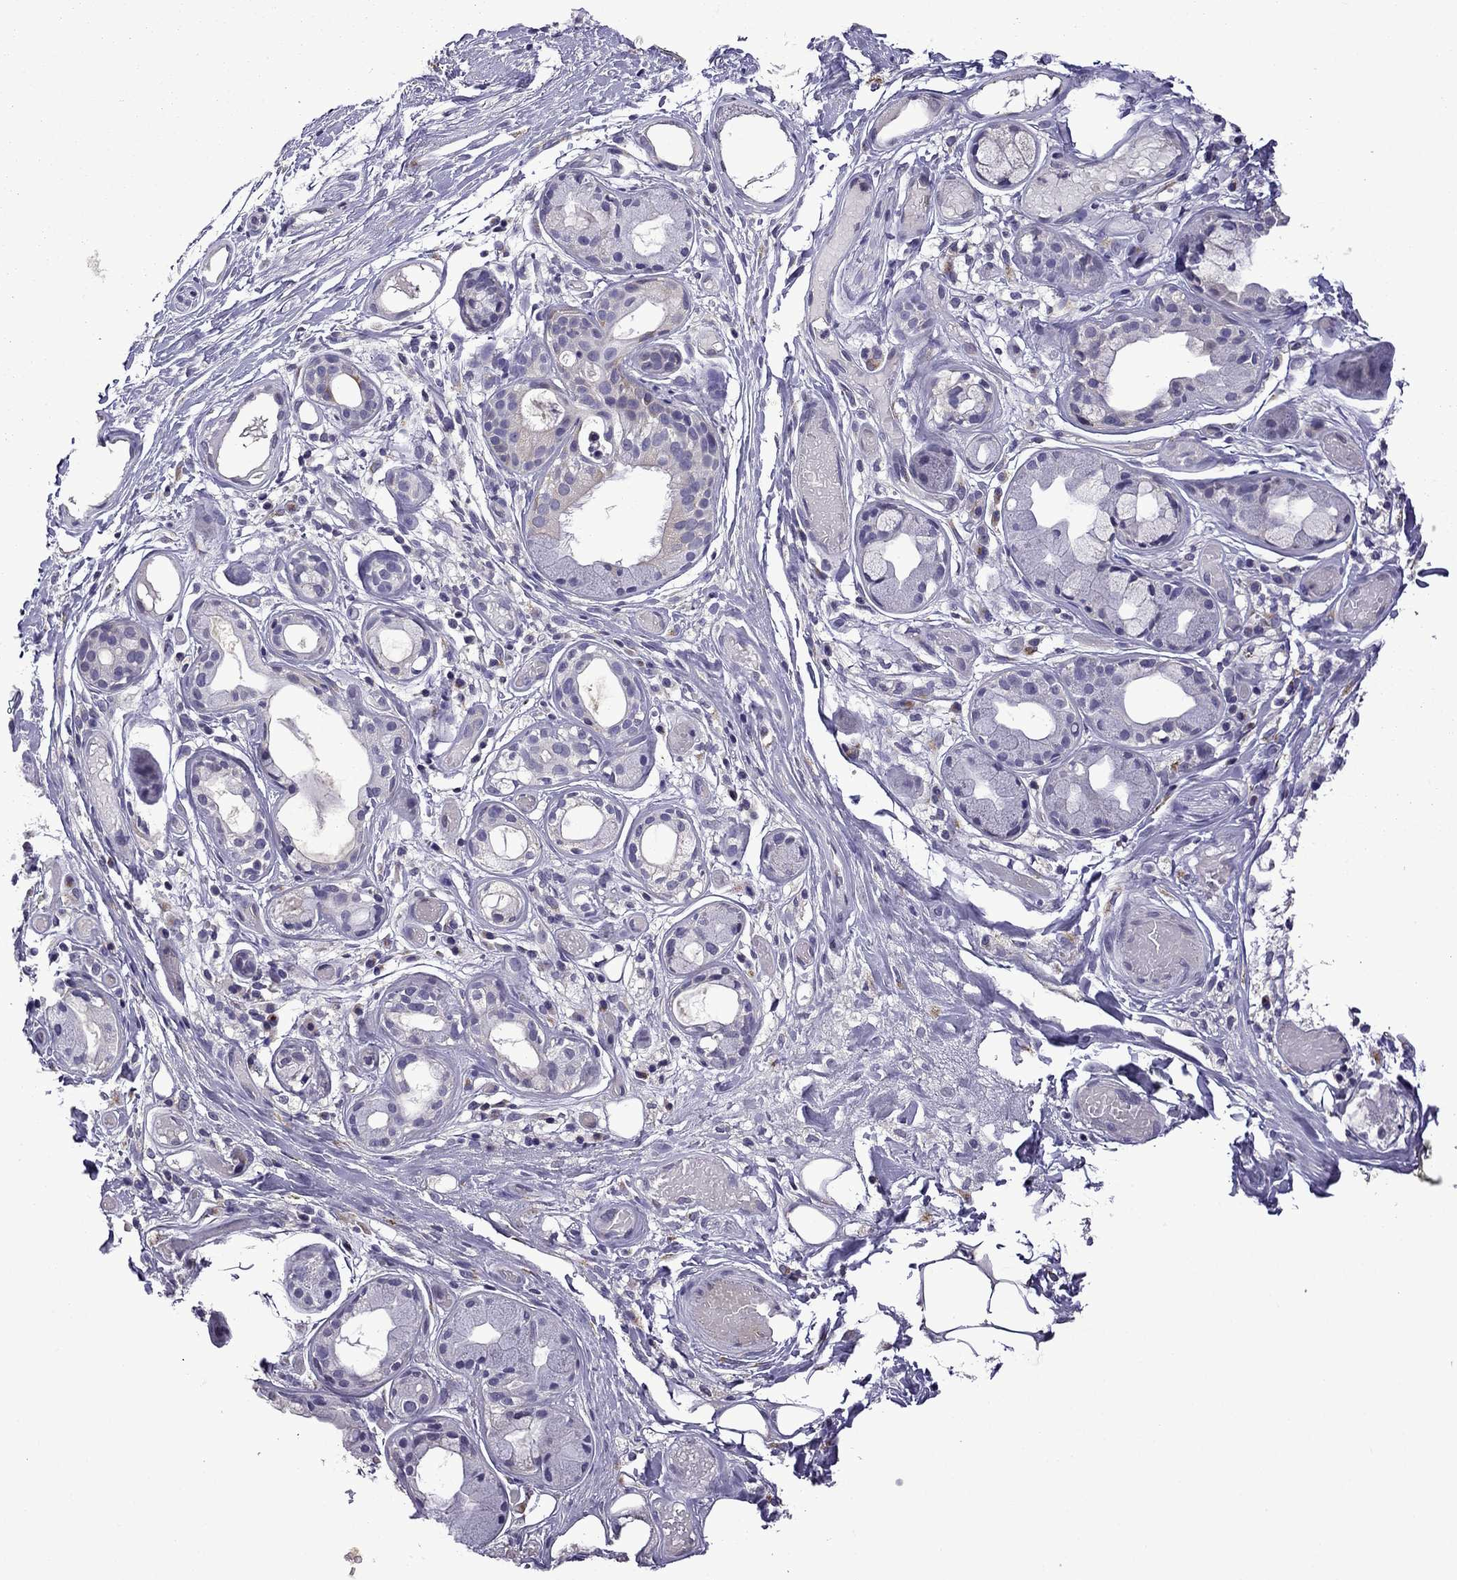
{"staining": {"intensity": "negative", "quantity": "none", "location": "none"}, "tissue": "soft tissue", "cell_type": "Fibroblasts", "image_type": "normal", "snomed": [{"axis": "morphology", "description": "Normal tissue, NOS"}, {"axis": "topography", "description": "Cartilage tissue"}], "caption": "Fibroblasts show no significant staining in unremarkable soft tissue. (IHC, brightfield microscopy, high magnification).", "gene": "TTN", "patient": {"sex": "male", "age": 62}}